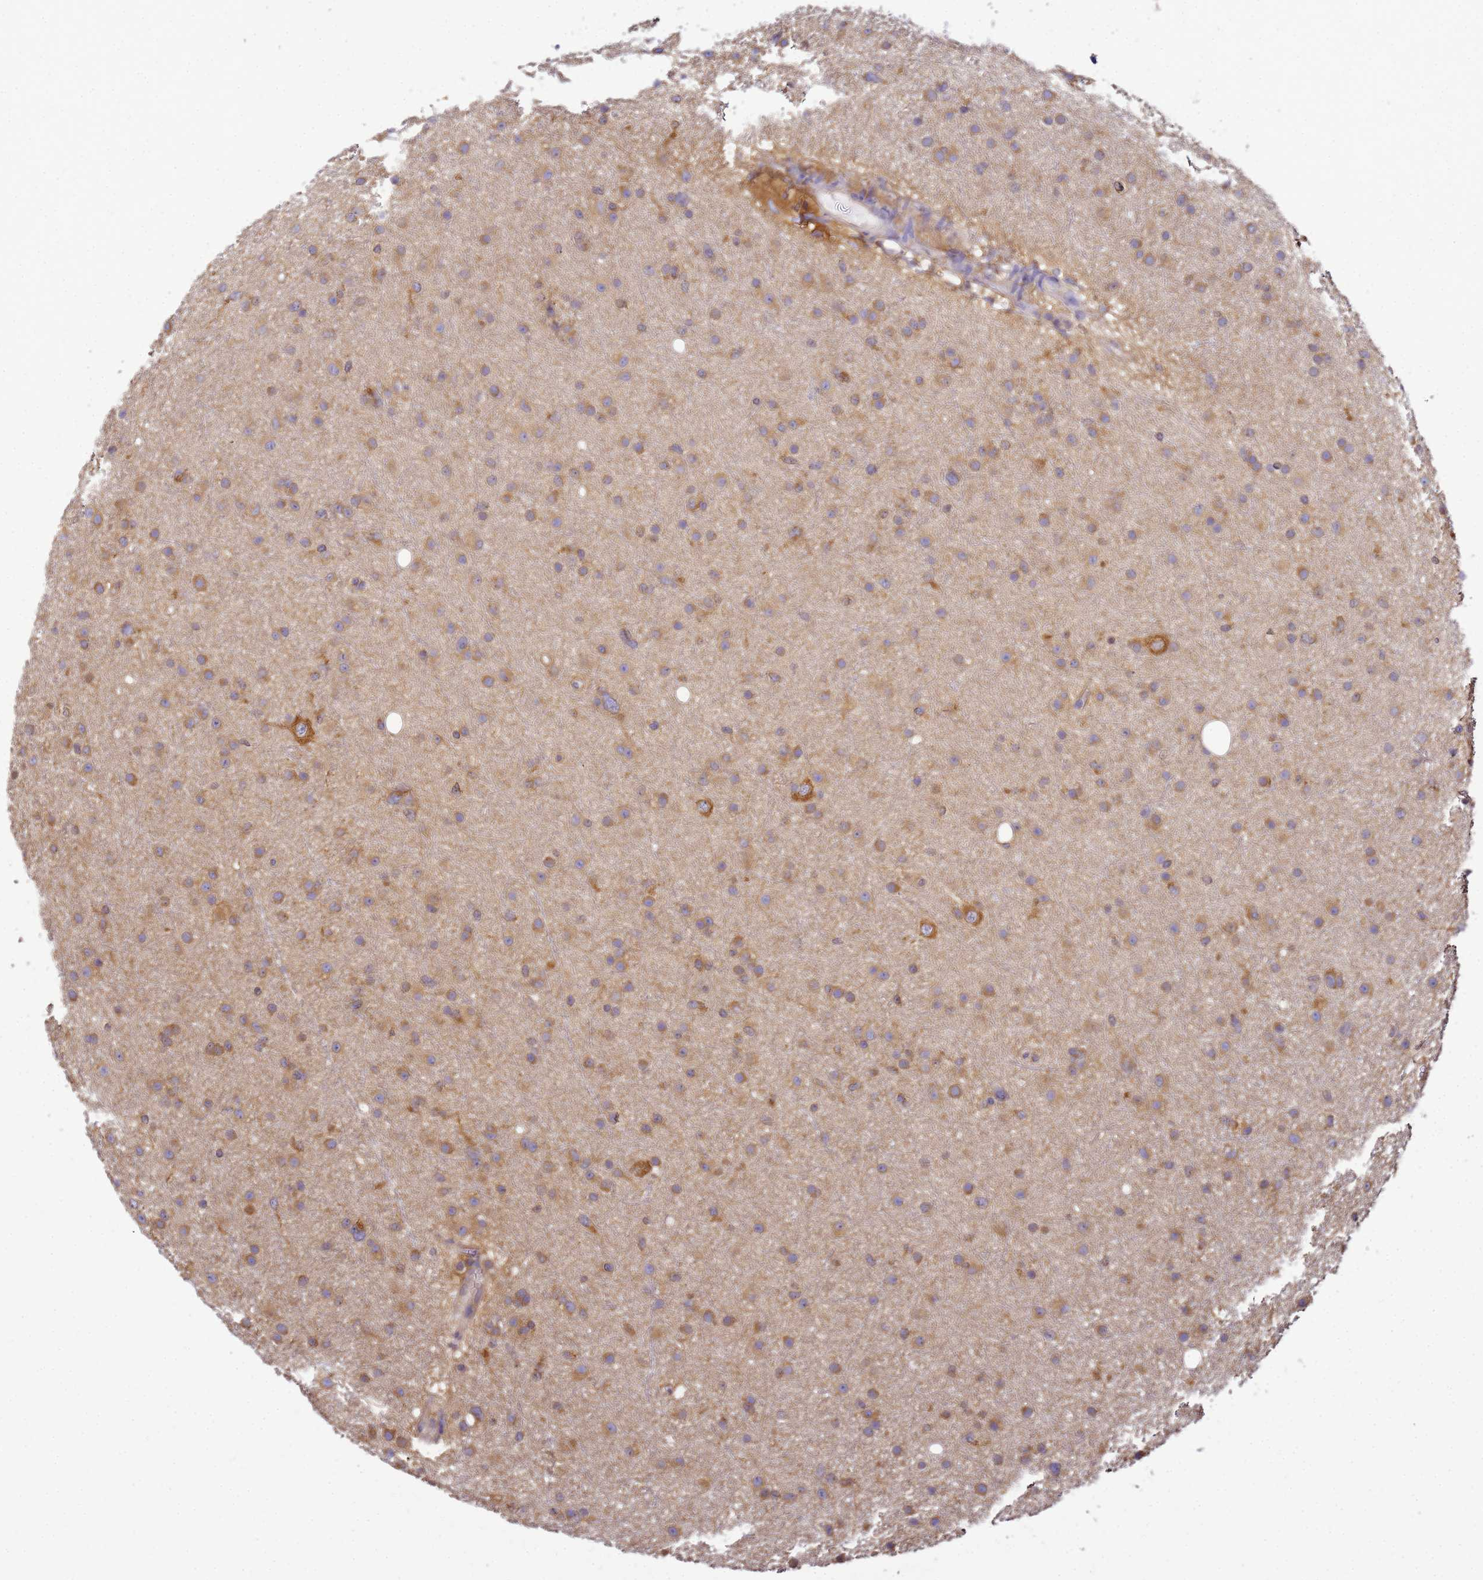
{"staining": {"intensity": "moderate", "quantity": ">75%", "location": "cytoplasmic/membranous"}, "tissue": "glioma", "cell_type": "Tumor cells", "image_type": "cancer", "snomed": [{"axis": "morphology", "description": "Glioma, malignant, Low grade"}, {"axis": "topography", "description": "Cerebral cortex"}], "caption": "Brown immunohistochemical staining in malignant glioma (low-grade) demonstrates moderate cytoplasmic/membranous staining in about >75% of tumor cells.", "gene": "NARS1", "patient": {"sex": "female", "age": 39}}